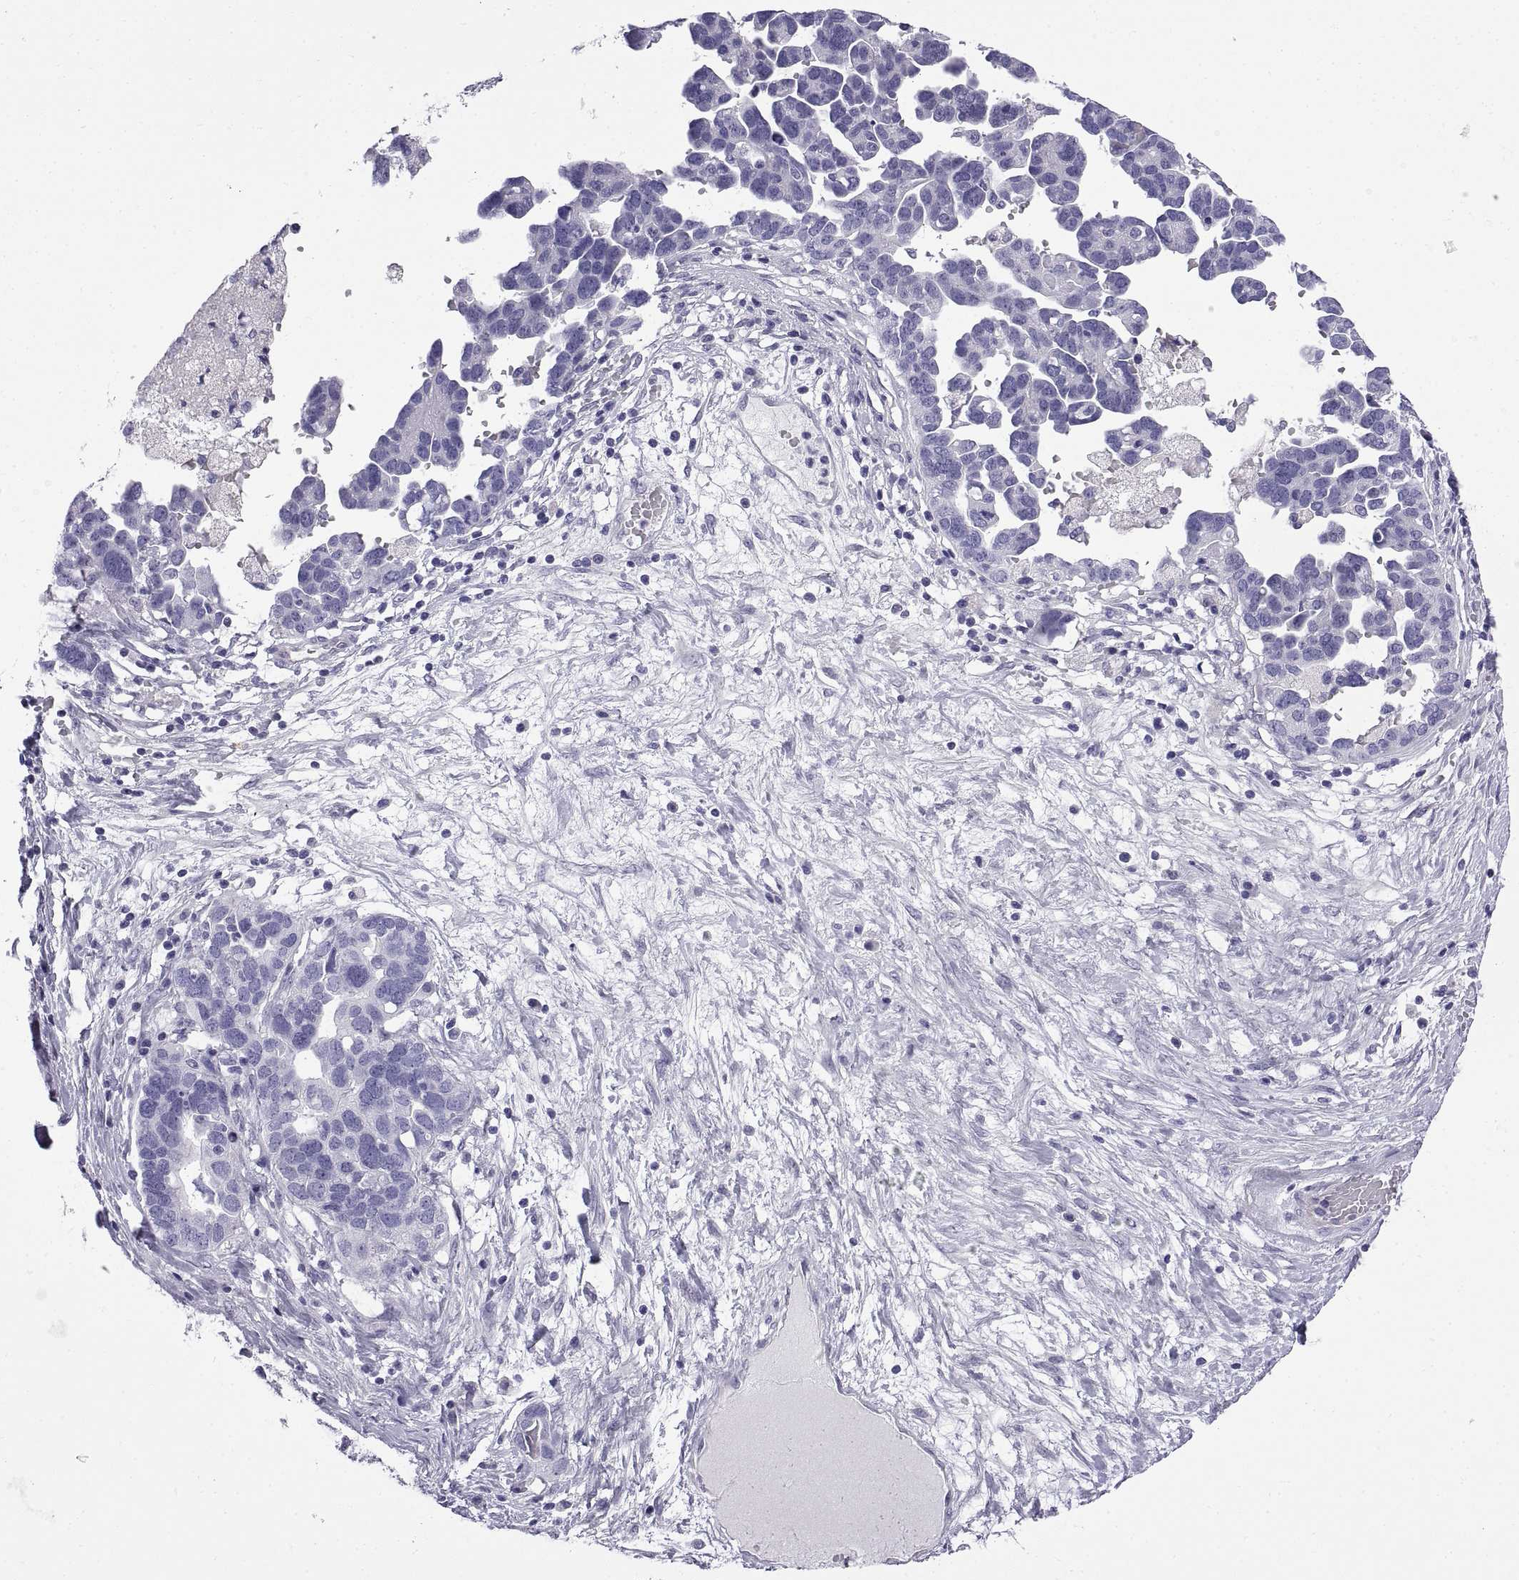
{"staining": {"intensity": "negative", "quantity": "none", "location": "none"}, "tissue": "ovarian cancer", "cell_type": "Tumor cells", "image_type": "cancer", "snomed": [{"axis": "morphology", "description": "Cystadenocarcinoma, serous, NOS"}, {"axis": "topography", "description": "Ovary"}], "caption": "Serous cystadenocarcinoma (ovarian) stained for a protein using immunohistochemistry (IHC) exhibits no positivity tumor cells.", "gene": "SPDYE1", "patient": {"sex": "female", "age": 54}}